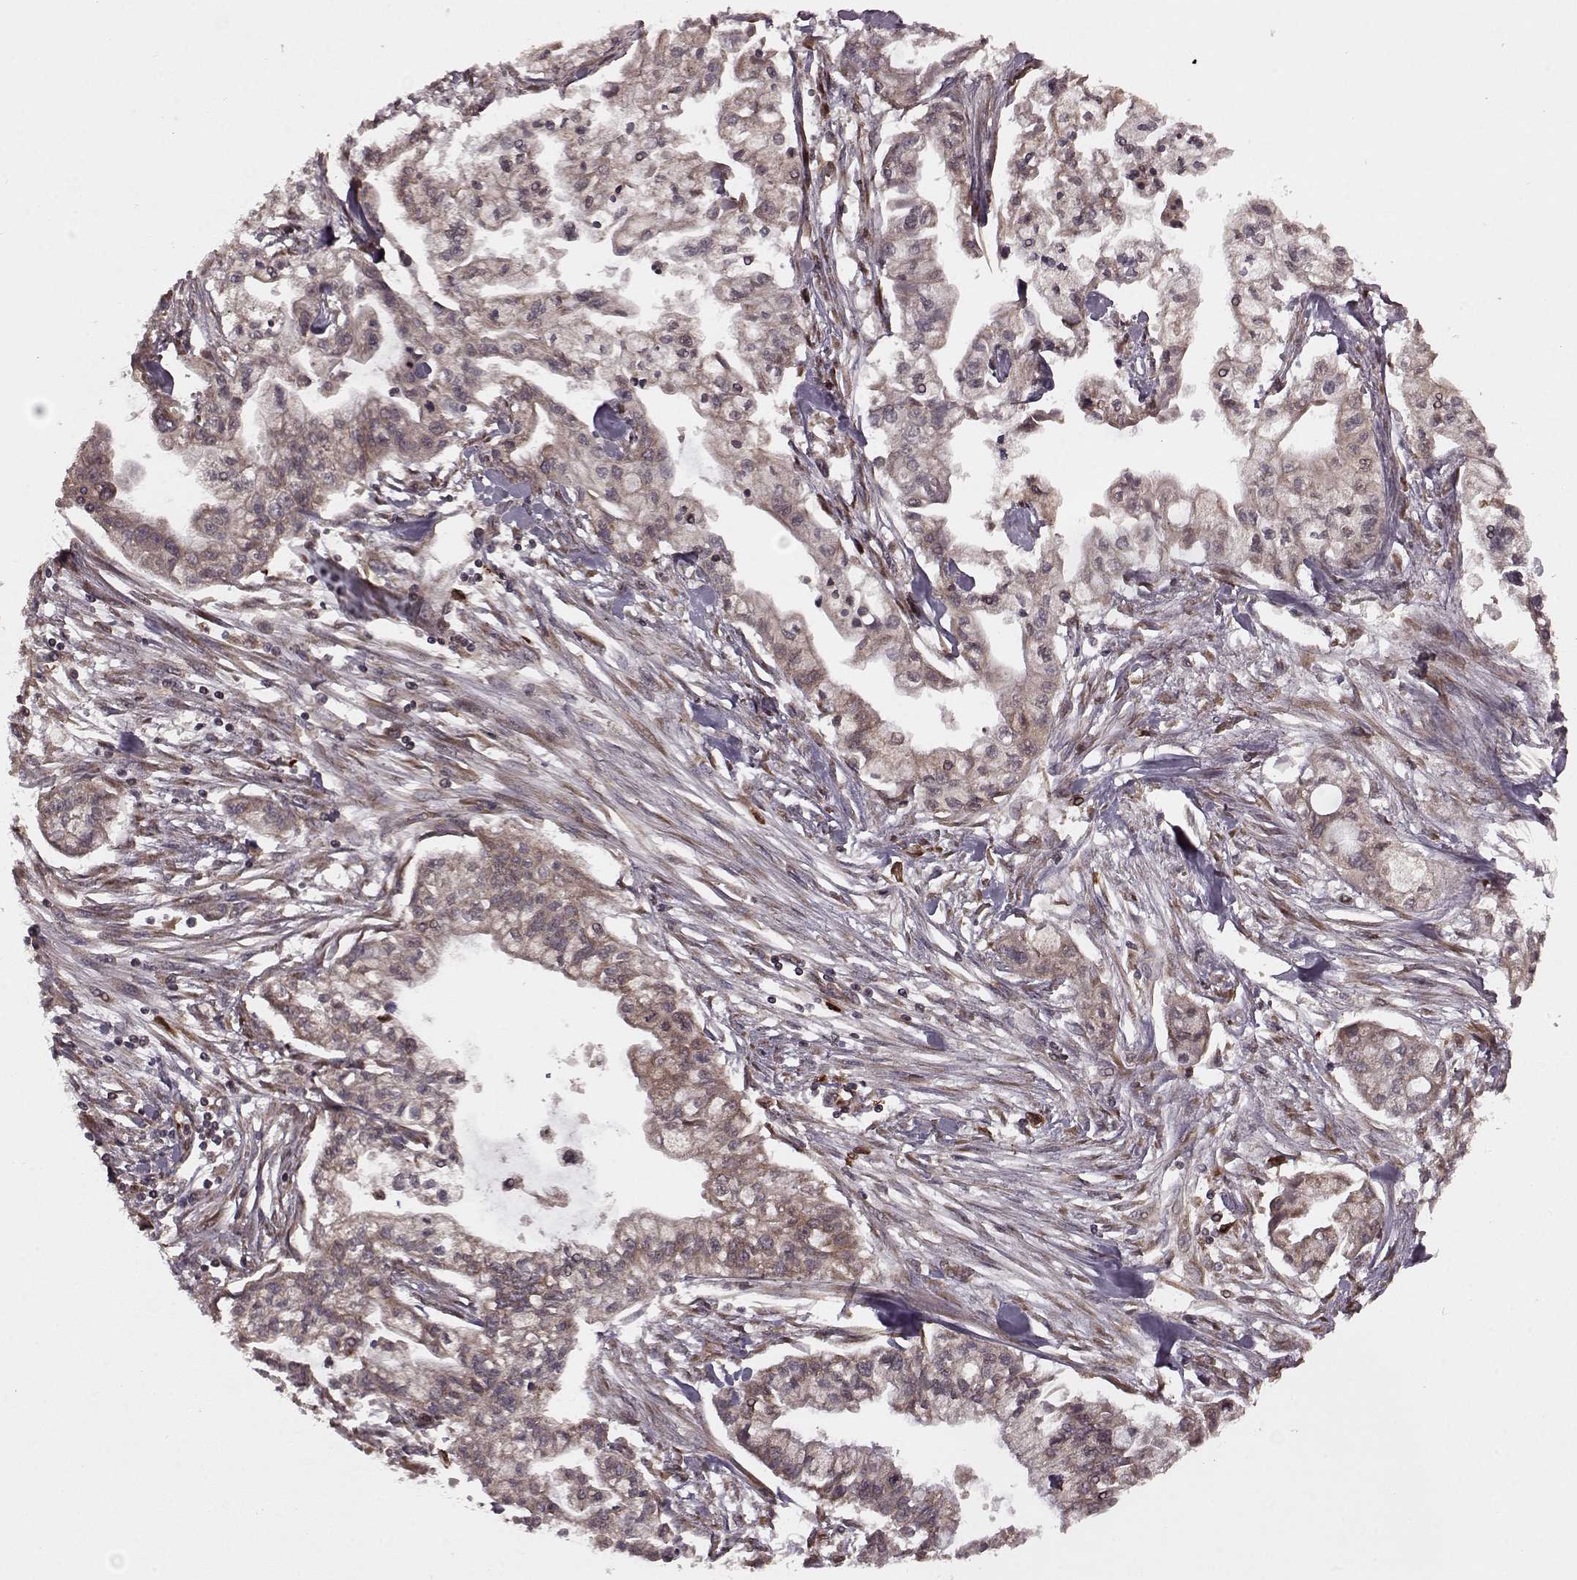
{"staining": {"intensity": "weak", "quantity": ">75%", "location": "cytoplasmic/membranous"}, "tissue": "pancreatic cancer", "cell_type": "Tumor cells", "image_type": "cancer", "snomed": [{"axis": "morphology", "description": "Adenocarcinoma, NOS"}, {"axis": "topography", "description": "Pancreas"}], "caption": "A micrograph showing weak cytoplasmic/membranous staining in approximately >75% of tumor cells in adenocarcinoma (pancreatic), as visualized by brown immunohistochemical staining.", "gene": "AGPAT1", "patient": {"sex": "male", "age": 54}}